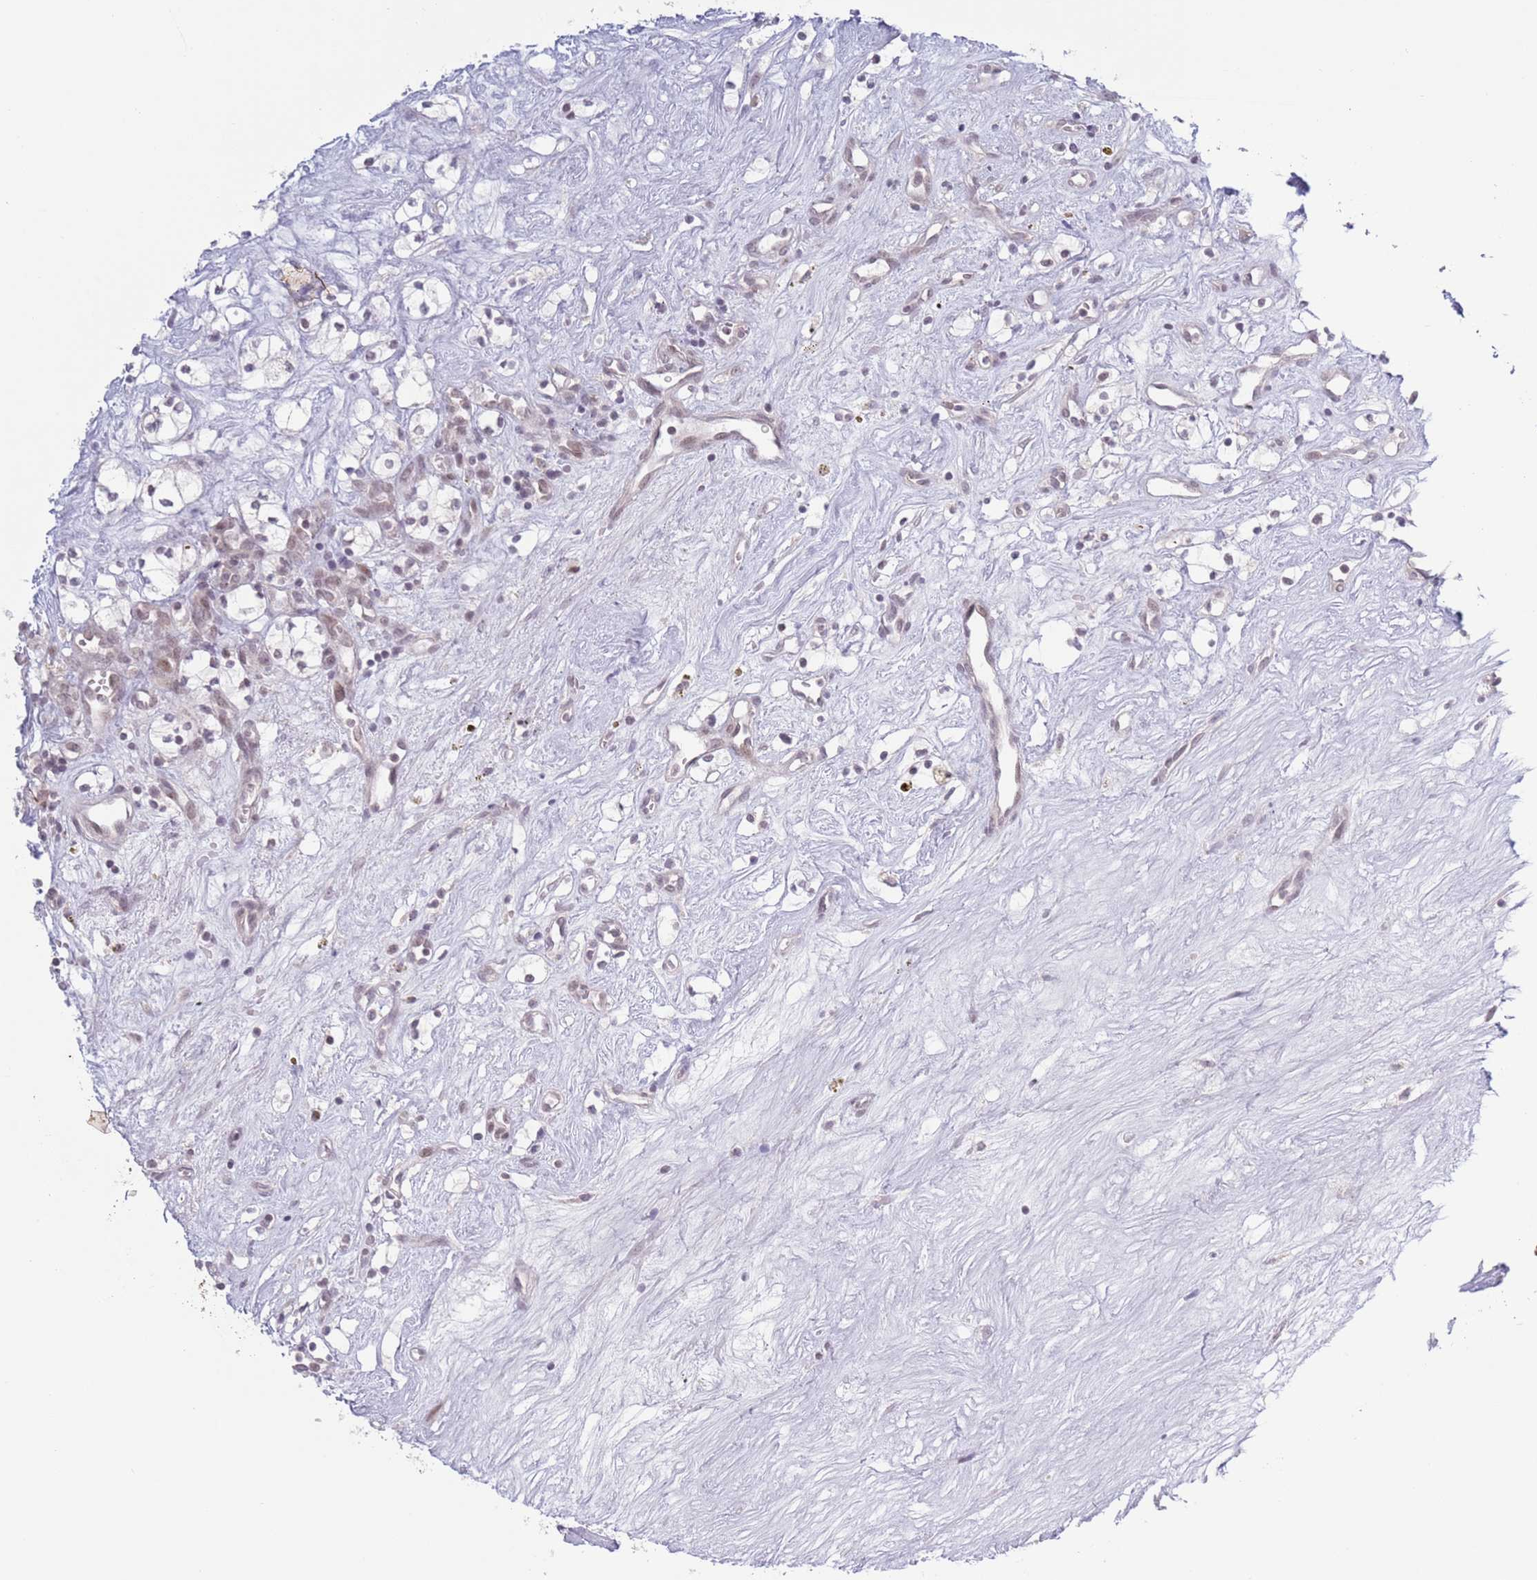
{"staining": {"intensity": "negative", "quantity": "none", "location": "none"}, "tissue": "renal cancer", "cell_type": "Tumor cells", "image_type": "cancer", "snomed": [{"axis": "morphology", "description": "Adenocarcinoma, NOS"}, {"axis": "topography", "description": "Kidney"}], "caption": "There is no significant positivity in tumor cells of renal adenocarcinoma.", "gene": "MRPL34", "patient": {"sex": "male", "age": 59}}